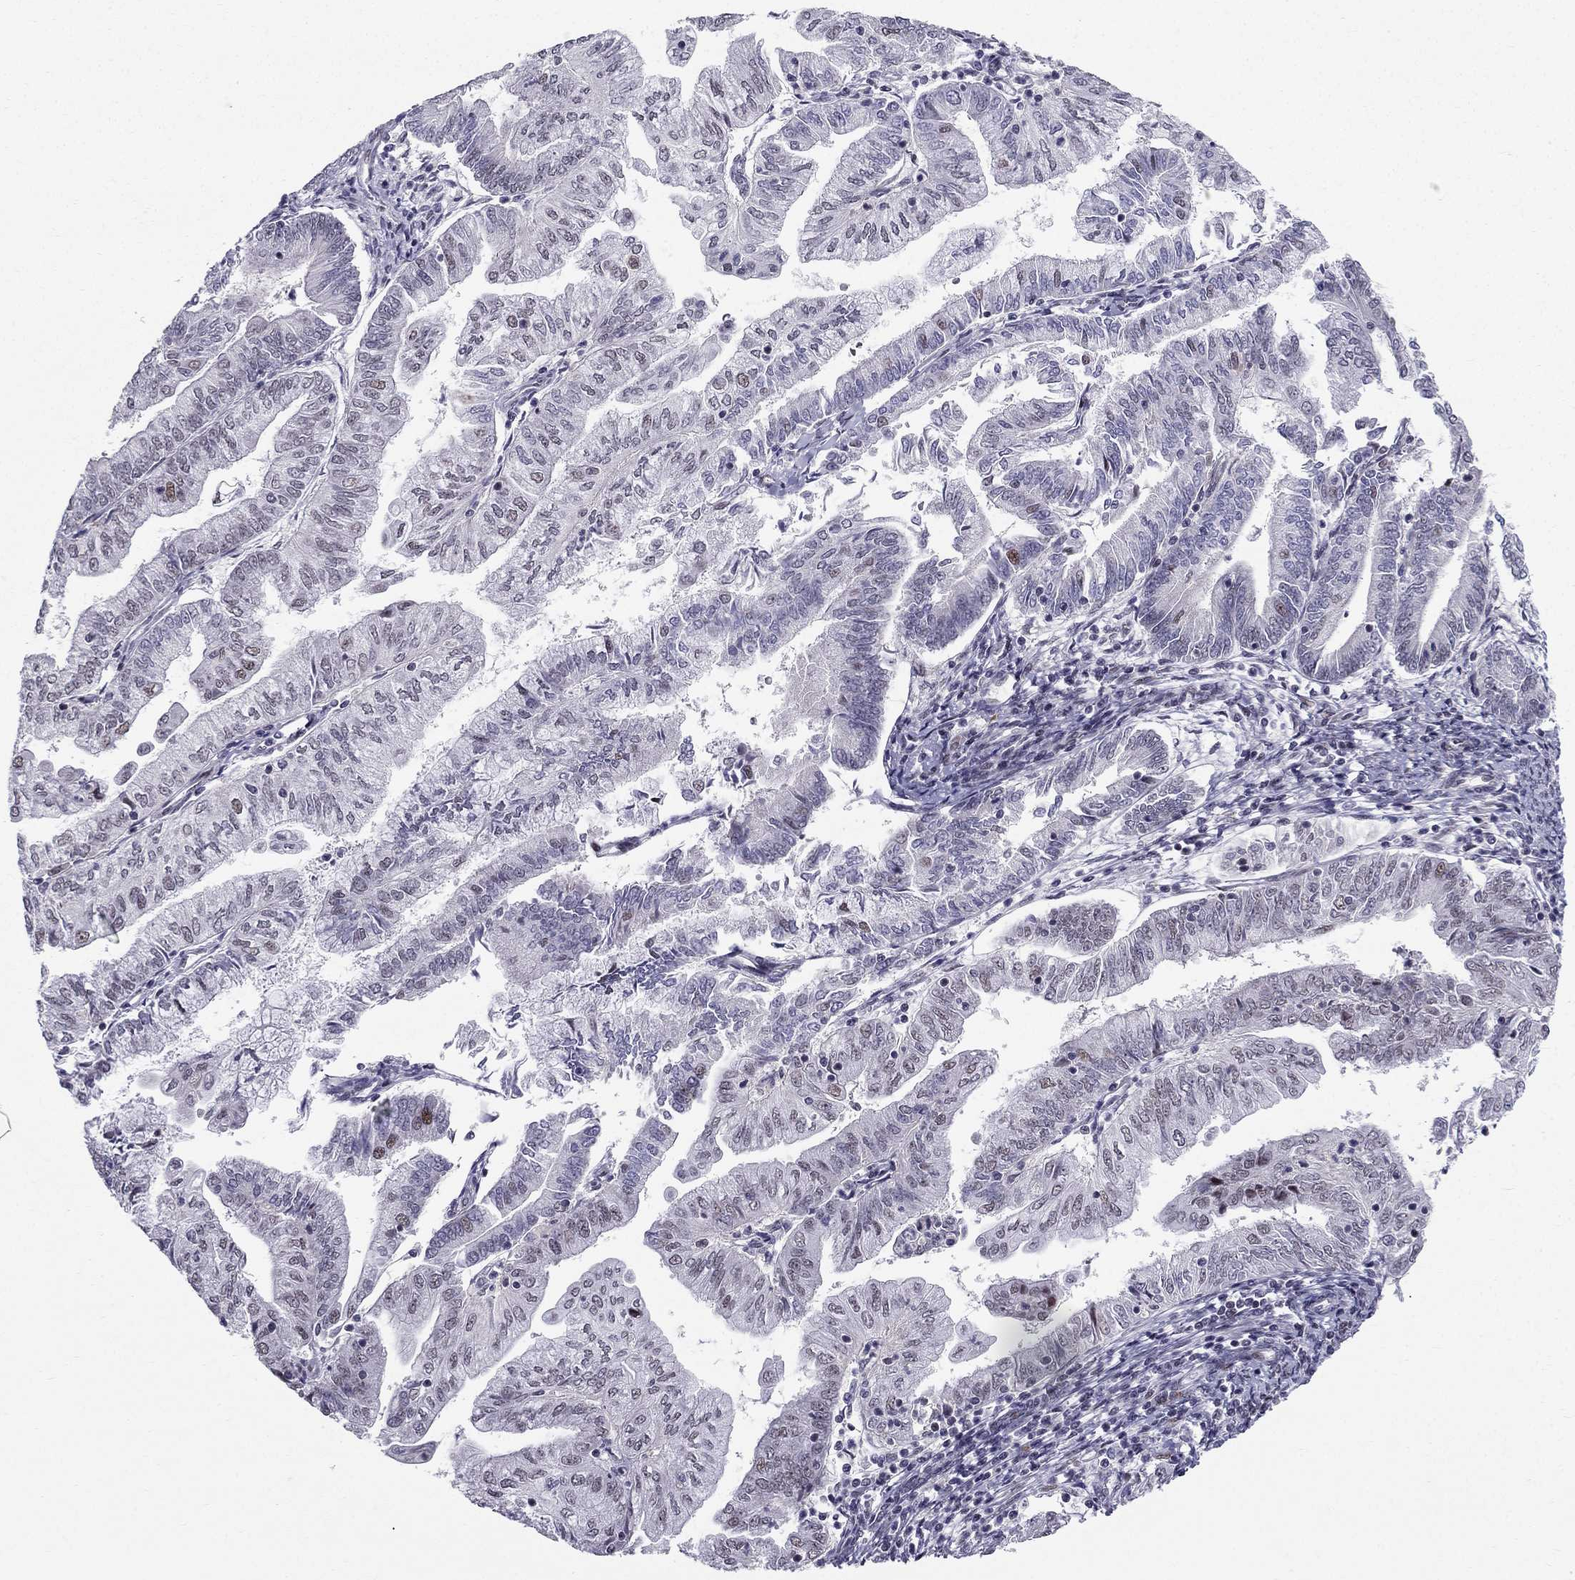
{"staining": {"intensity": "weak", "quantity": "<25%", "location": "nuclear"}, "tissue": "endometrial cancer", "cell_type": "Tumor cells", "image_type": "cancer", "snomed": [{"axis": "morphology", "description": "Adenocarcinoma, NOS"}, {"axis": "topography", "description": "Endometrium"}], "caption": "Protein analysis of endometrial cancer displays no significant expression in tumor cells. The staining is performed using DAB brown chromogen with nuclei counter-stained in using hematoxylin.", "gene": "RPRD2", "patient": {"sex": "female", "age": 55}}